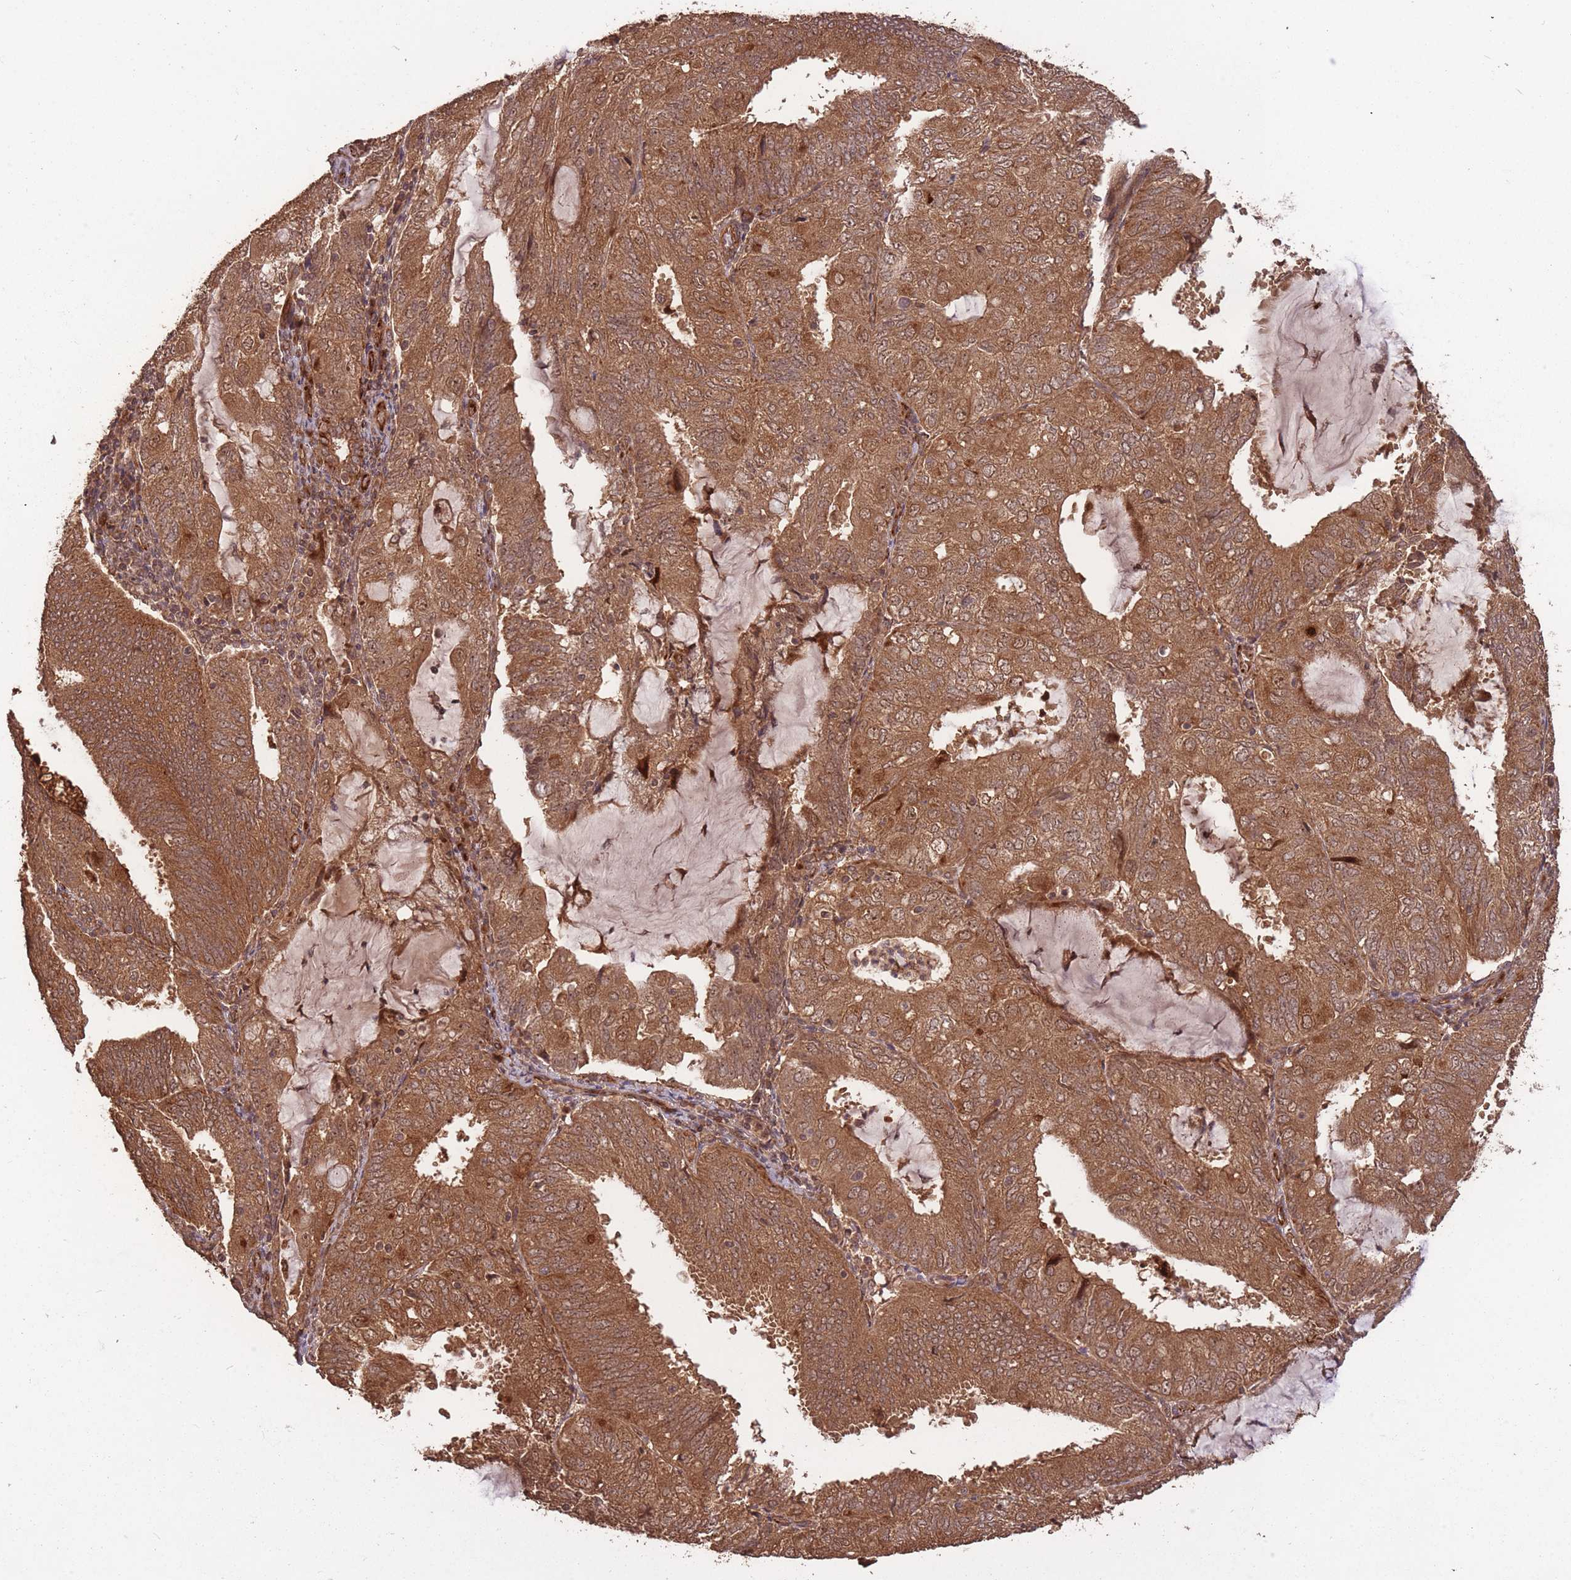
{"staining": {"intensity": "strong", "quantity": ">75%", "location": "cytoplasmic/membranous,nuclear"}, "tissue": "endometrial cancer", "cell_type": "Tumor cells", "image_type": "cancer", "snomed": [{"axis": "morphology", "description": "Adenocarcinoma, NOS"}, {"axis": "topography", "description": "Endometrium"}], "caption": "A brown stain labels strong cytoplasmic/membranous and nuclear positivity of a protein in adenocarcinoma (endometrial) tumor cells. (DAB (3,3'-diaminobenzidine) IHC with brightfield microscopy, high magnification).", "gene": "ERBB3", "patient": {"sex": "female", "age": 81}}